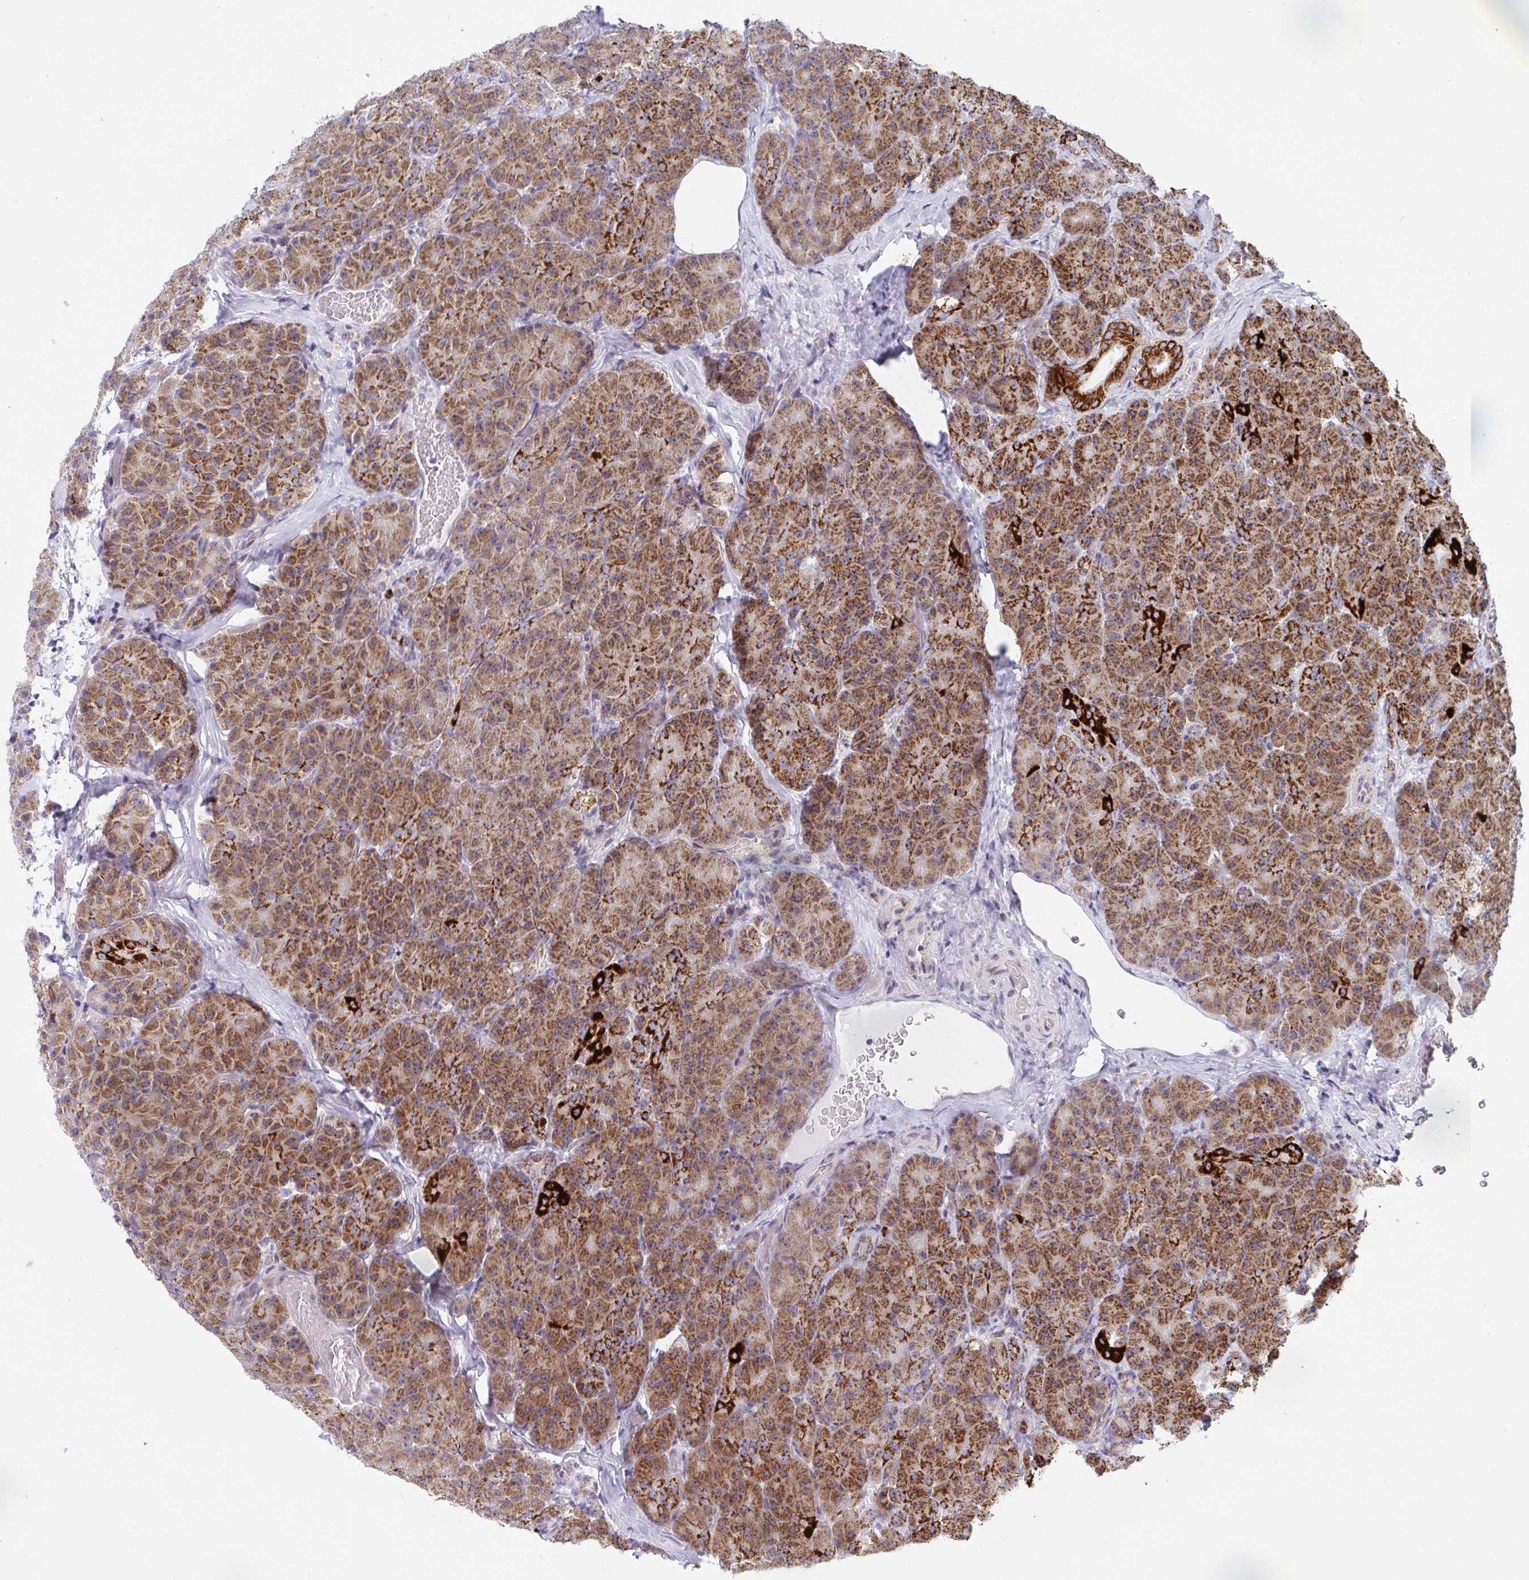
{"staining": {"intensity": "strong", "quantity": ">75%", "location": "cytoplasmic/membranous"}, "tissue": "pancreas", "cell_type": "Exocrine glandular cells", "image_type": "normal", "snomed": [{"axis": "morphology", "description": "Normal tissue, NOS"}, {"axis": "topography", "description": "Pancreas"}], "caption": "Protein analysis of benign pancreas shows strong cytoplasmic/membranous staining in about >75% of exocrine glandular cells.", "gene": "ATP5MJ", "patient": {"sex": "male", "age": 57}}